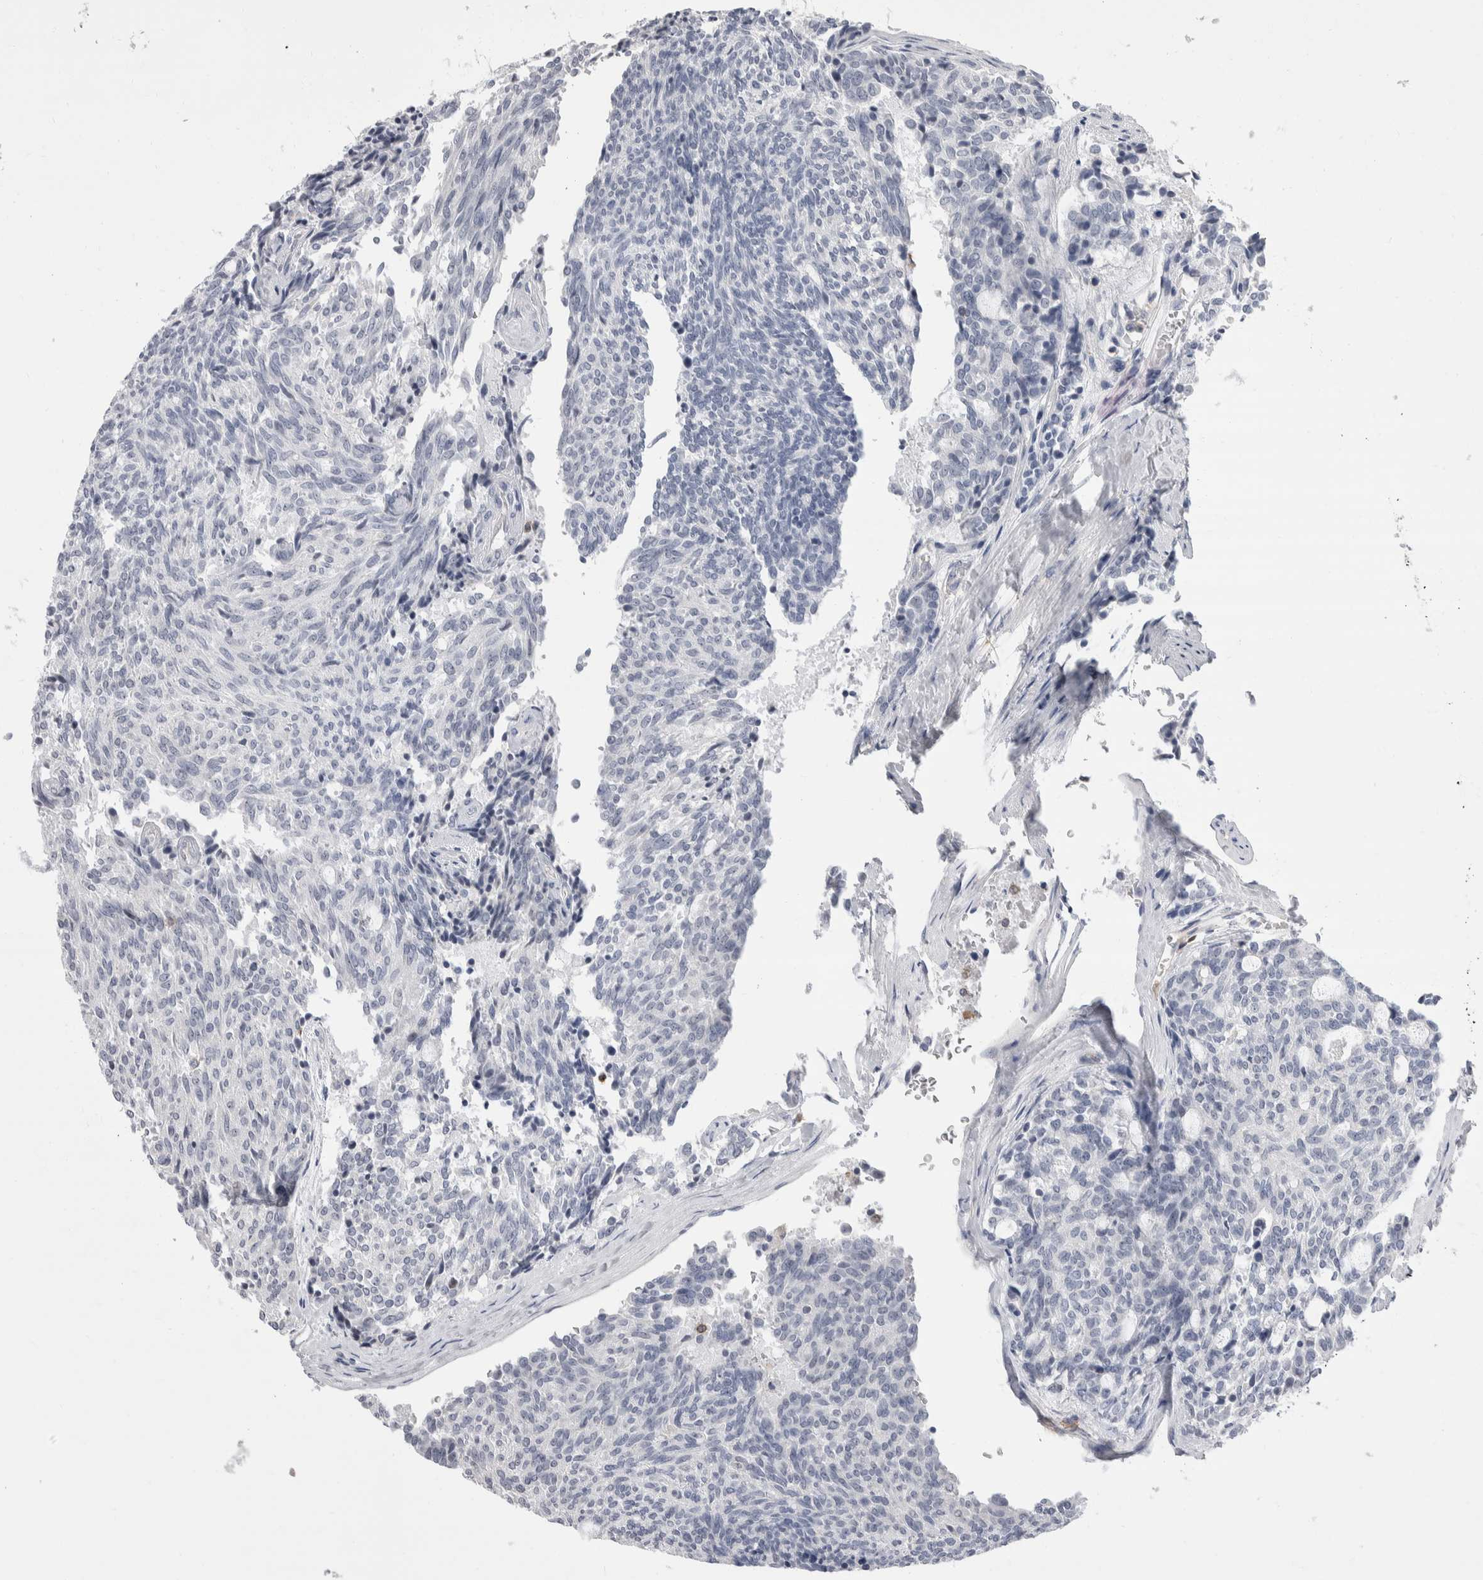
{"staining": {"intensity": "negative", "quantity": "none", "location": "none"}, "tissue": "carcinoid", "cell_type": "Tumor cells", "image_type": "cancer", "snomed": [{"axis": "morphology", "description": "Carcinoid, malignant, NOS"}, {"axis": "topography", "description": "Pancreas"}], "caption": "Tumor cells show no significant staining in carcinoid. (Immunohistochemistry, brightfield microscopy, high magnification).", "gene": "CEP295NL", "patient": {"sex": "female", "age": 54}}